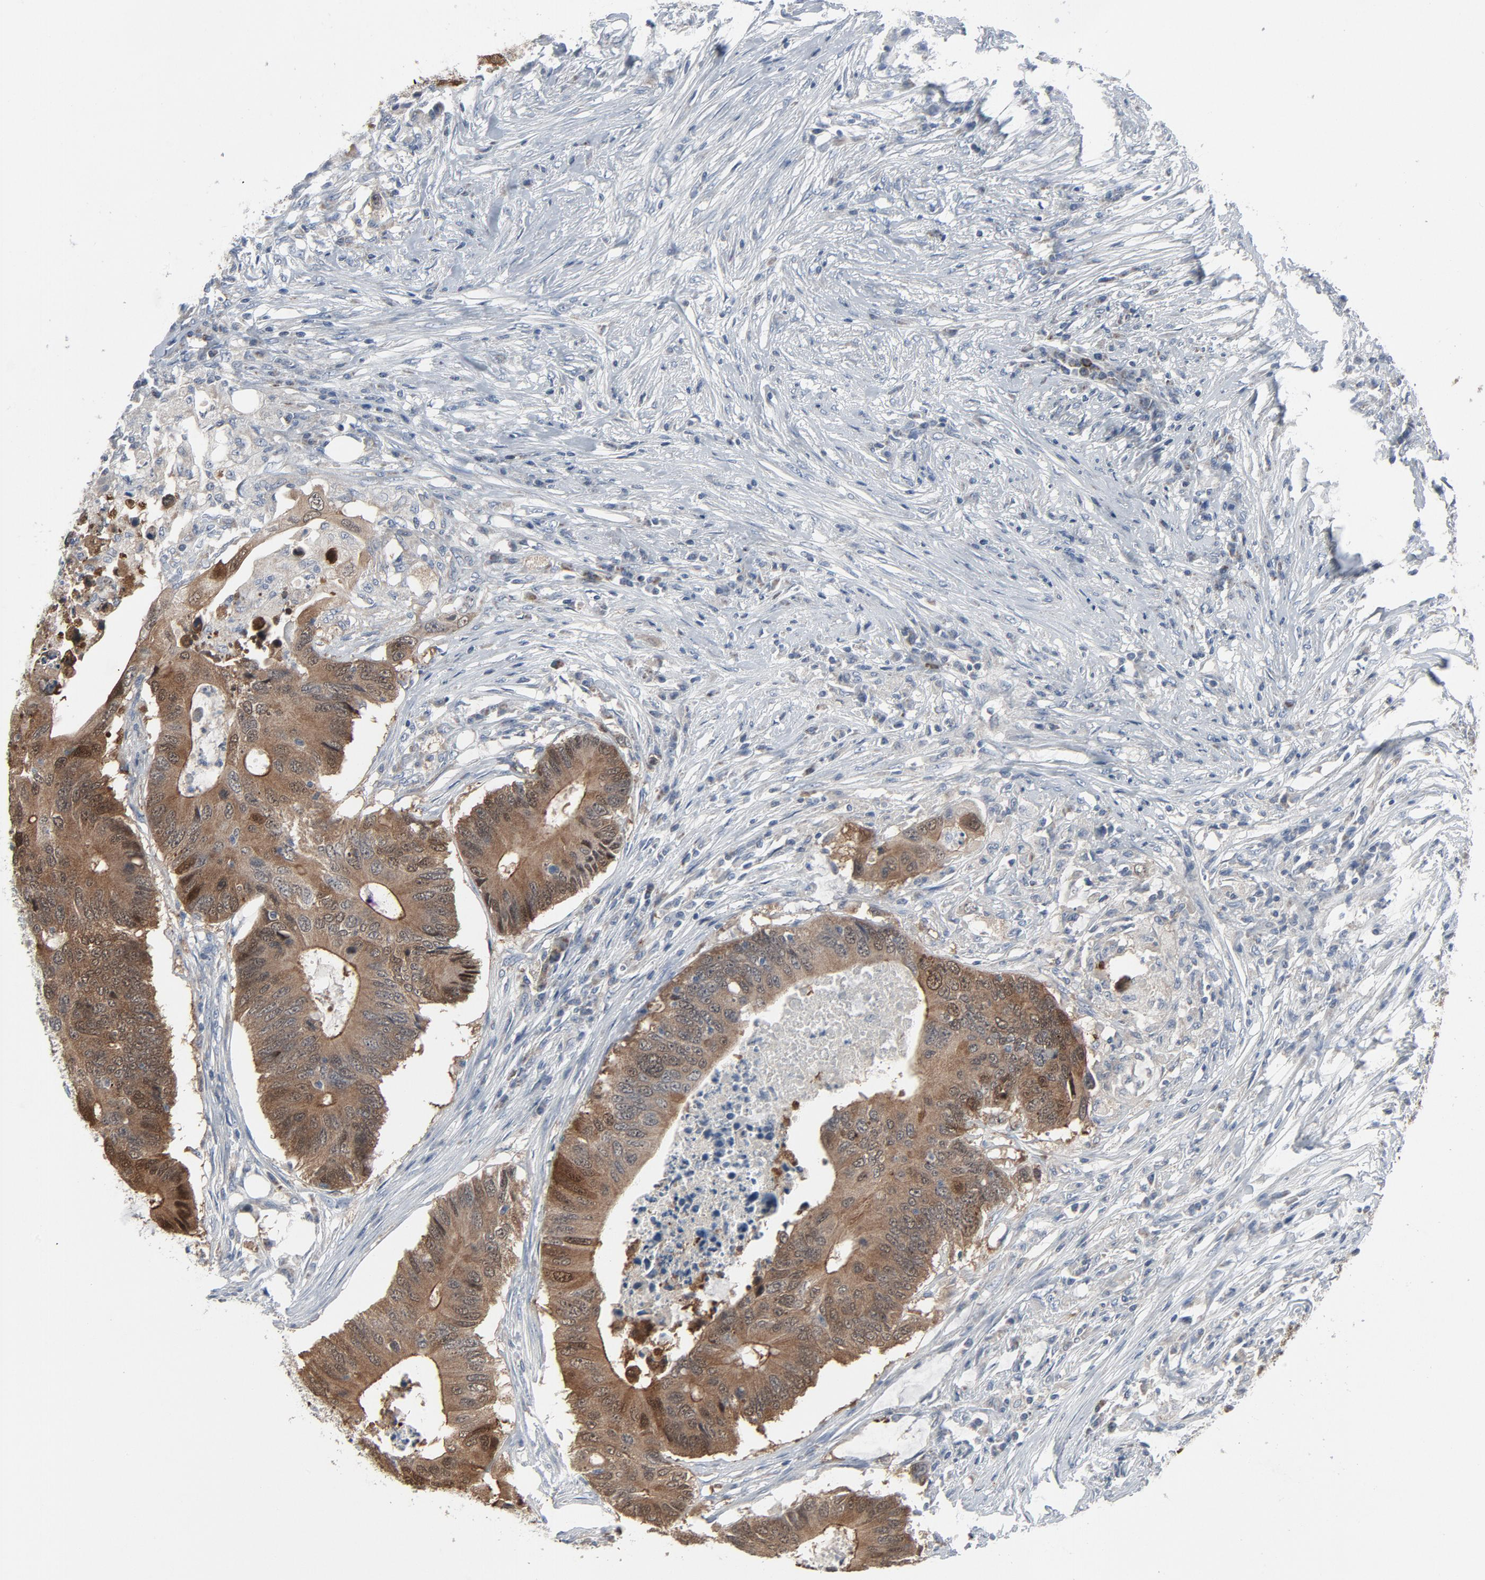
{"staining": {"intensity": "strong", "quantity": ">75%", "location": "cytoplasmic/membranous"}, "tissue": "colorectal cancer", "cell_type": "Tumor cells", "image_type": "cancer", "snomed": [{"axis": "morphology", "description": "Adenocarcinoma, NOS"}, {"axis": "topography", "description": "Colon"}], "caption": "The histopathology image displays immunohistochemical staining of adenocarcinoma (colorectal). There is strong cytoplasmic/membranous positivity is present in approximately >75% of tumor cells. (Stains: DAB in brown, nuclei in blue, Microscopy: brightfield microscopy at high magnification).", "gene": "GPX2", "patient": {"sex": "male", "age": 71}}